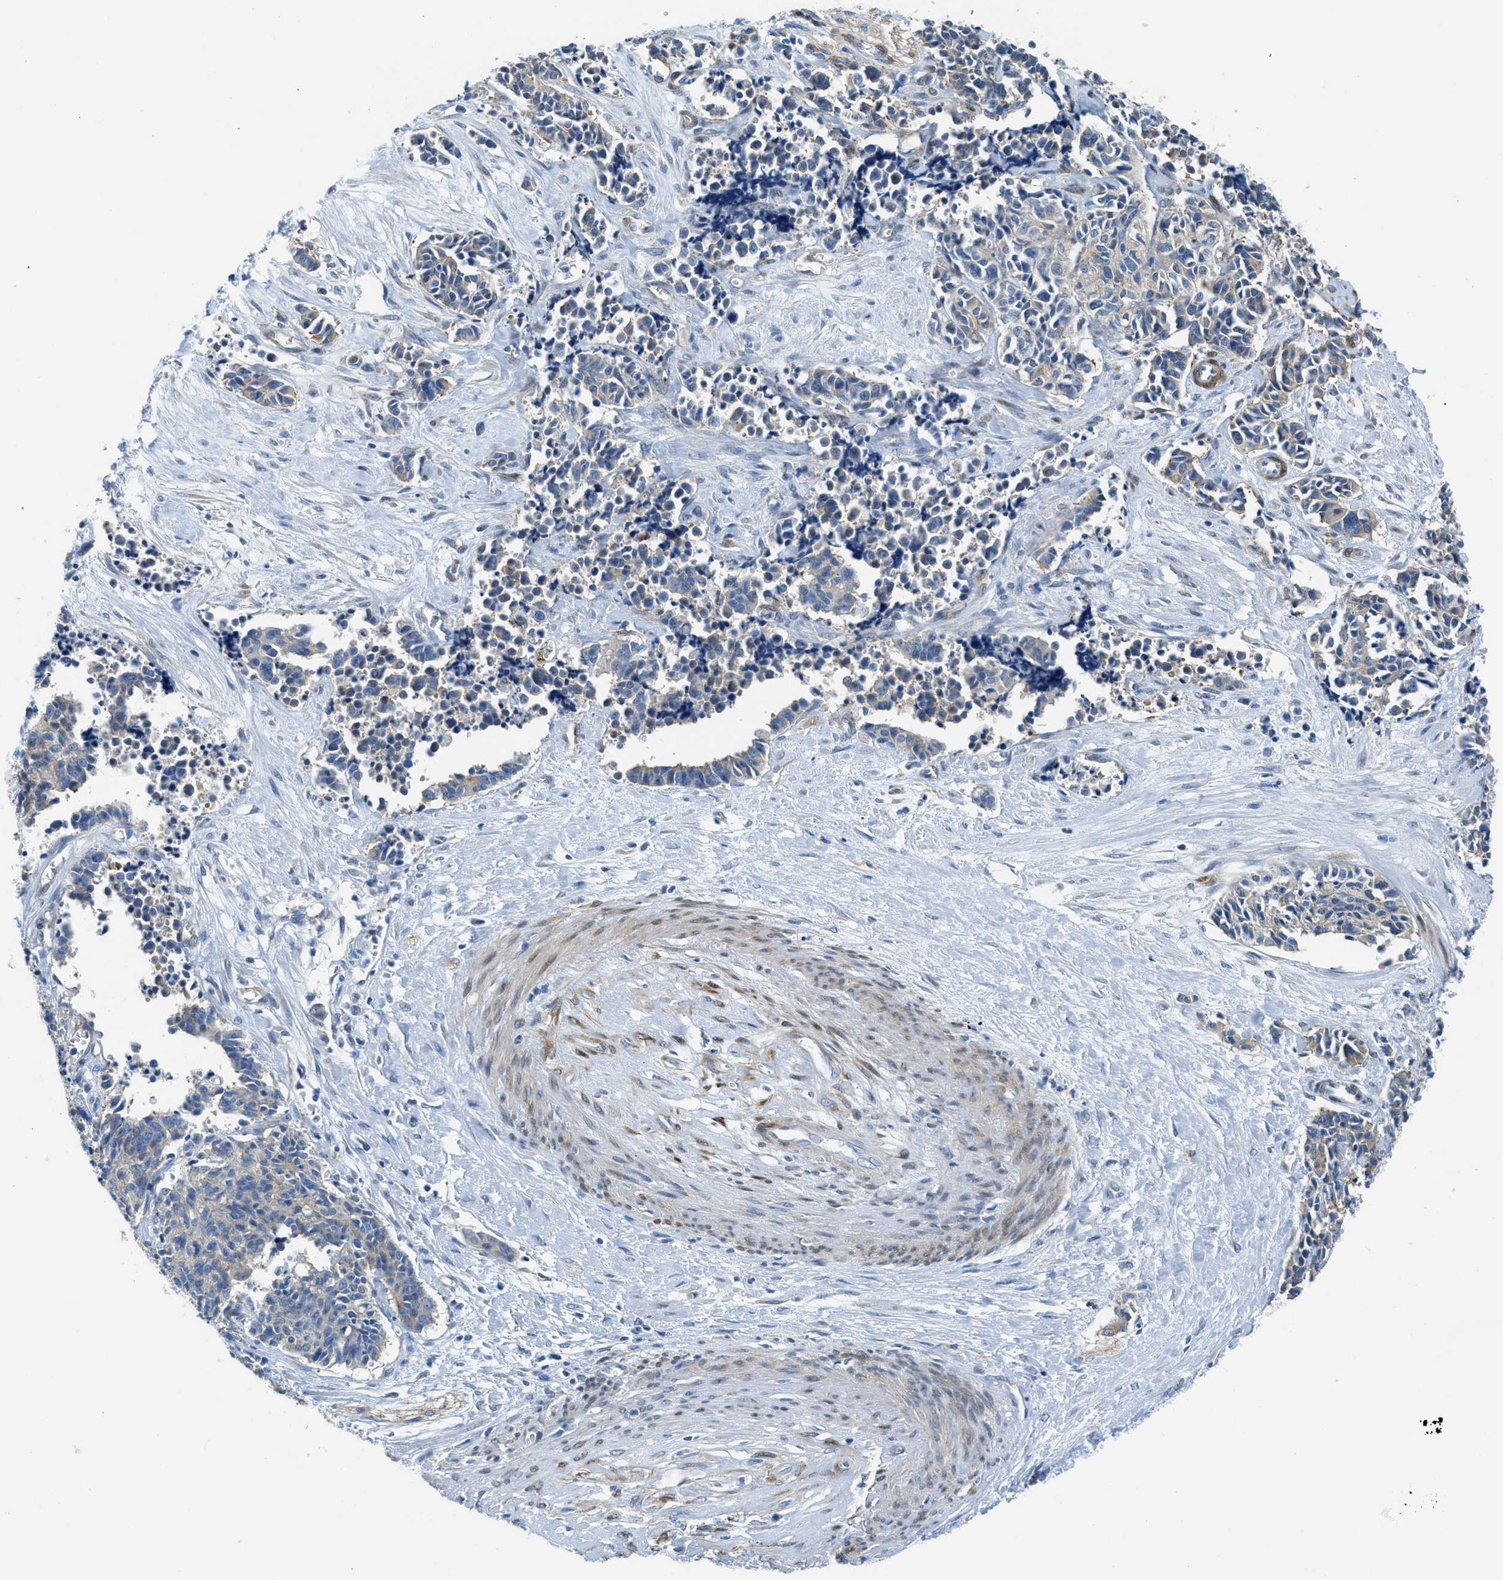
{"staining": {"intensity": "weak", "quantity": "25%-75%", "location": "cytoplasmic/membranous"}, "tissue": "cervical cancer", "cell_type": "Tumor cells", "image_type": "cancer", "snomed": [{"axis": "morphology", "description": "Squamous cell carcinoma, NOS"}, {"axis": "topography", "description": "Cervix"}], "caption": "Immunohistochemical staining of human cervical cancer demonstrates low levels of weak cytoplasmic/membranous staining in about 25%-75% of tumor cells.", "gene": "MAPRE2", "patient": {"sex": "female", "age": 35}}